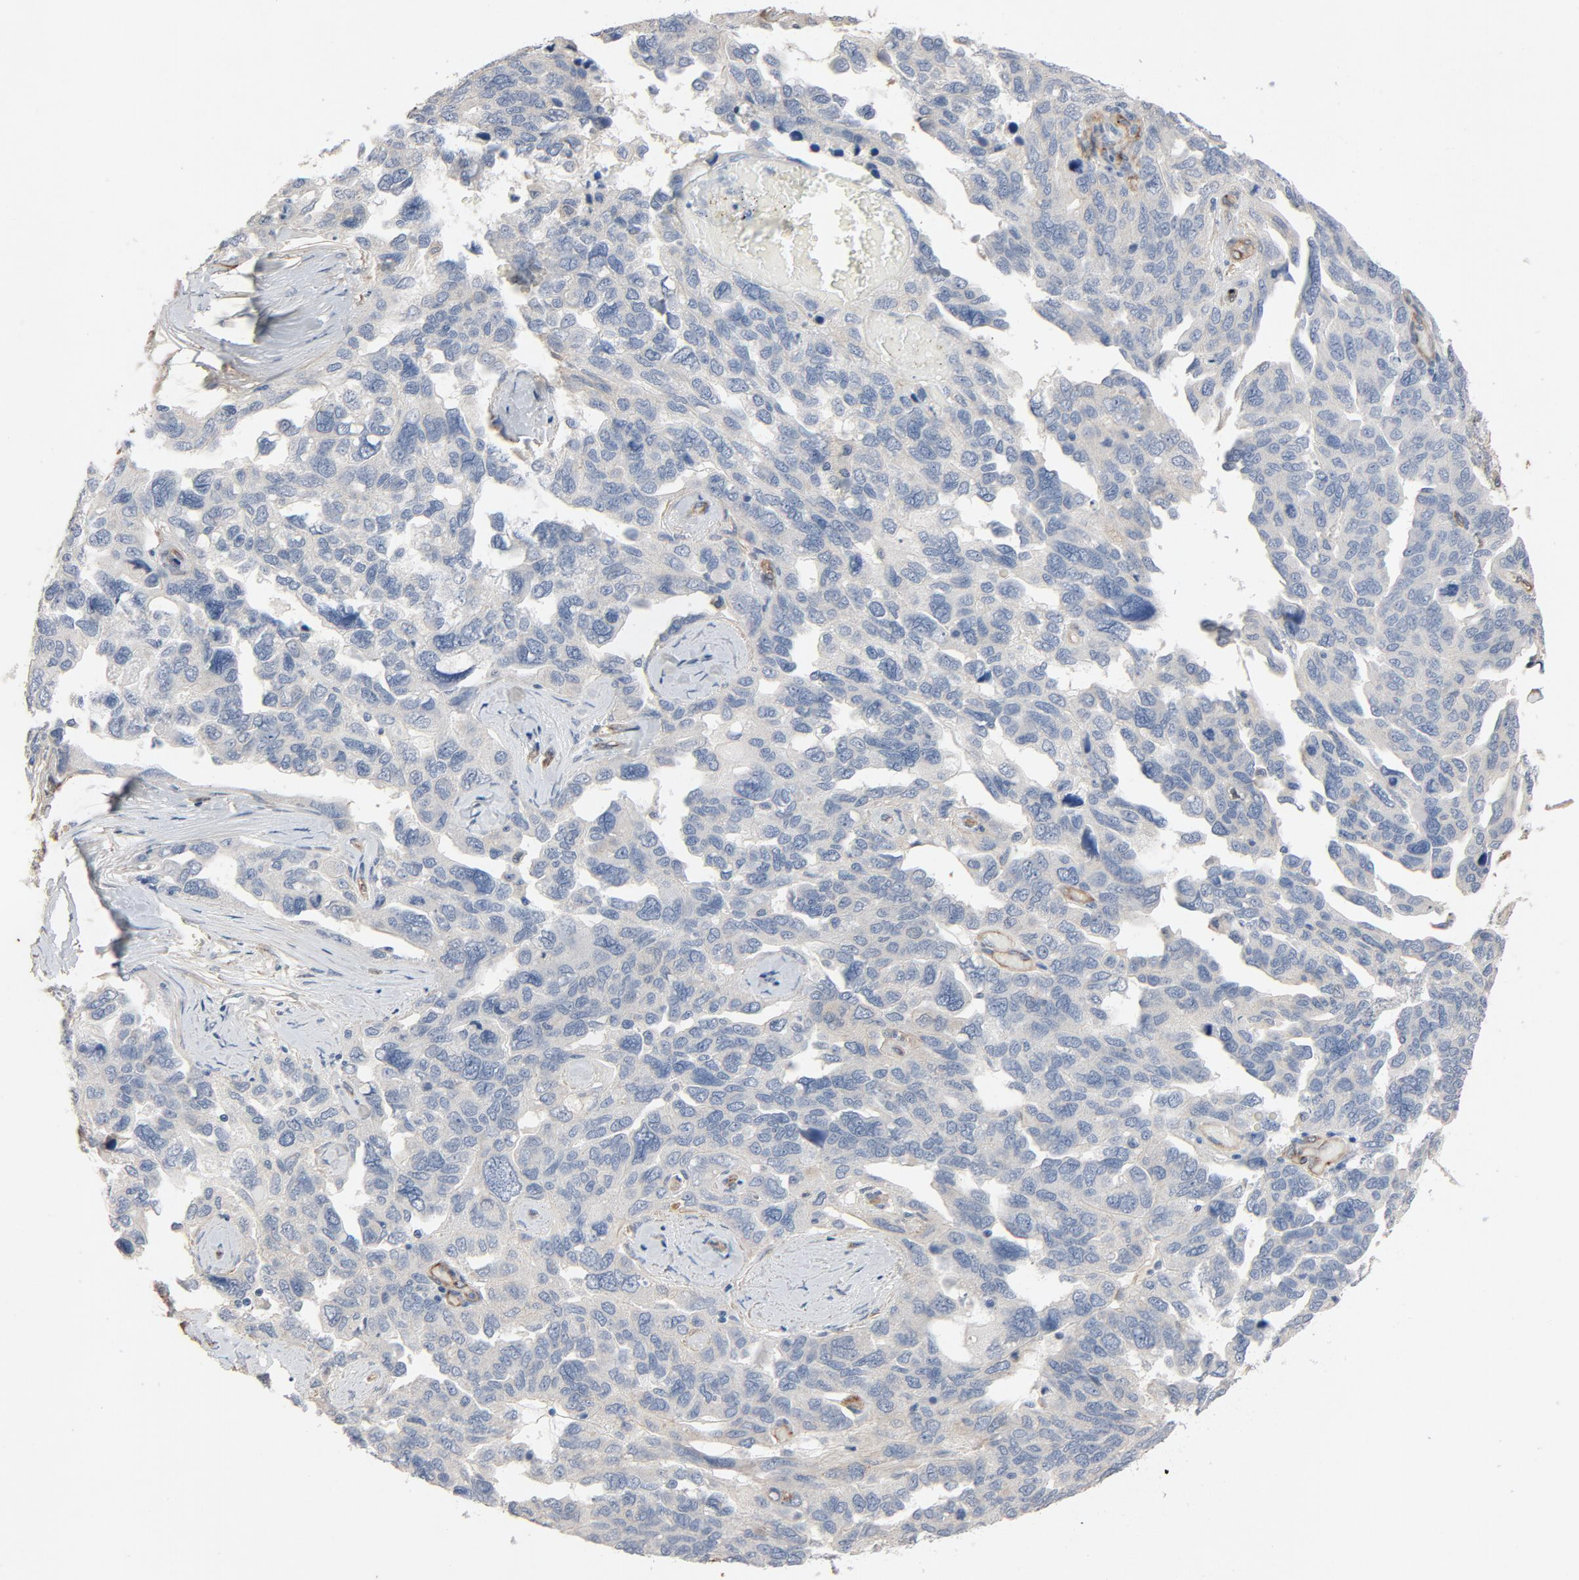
{"staining": {"intensity": "negative", "quantity": "none", "location": "none"}, "tissue": "ovarian cancer", "cell_type": "Tumor cells", "image_type": "cancer", "snomed": [{"axis": "morphology", "description": "Cystadenocarcinoma, serous, NOS"}, {"axis": "topography", "description": "Ovary"}], "caption": "Immunohistochemical staining of human serous cystadenocarcinoma (ovarian) exhibits no significant positivity in tumor cells.", "gene": "KDR", "patient": {"sex": "female", "age": 64}}